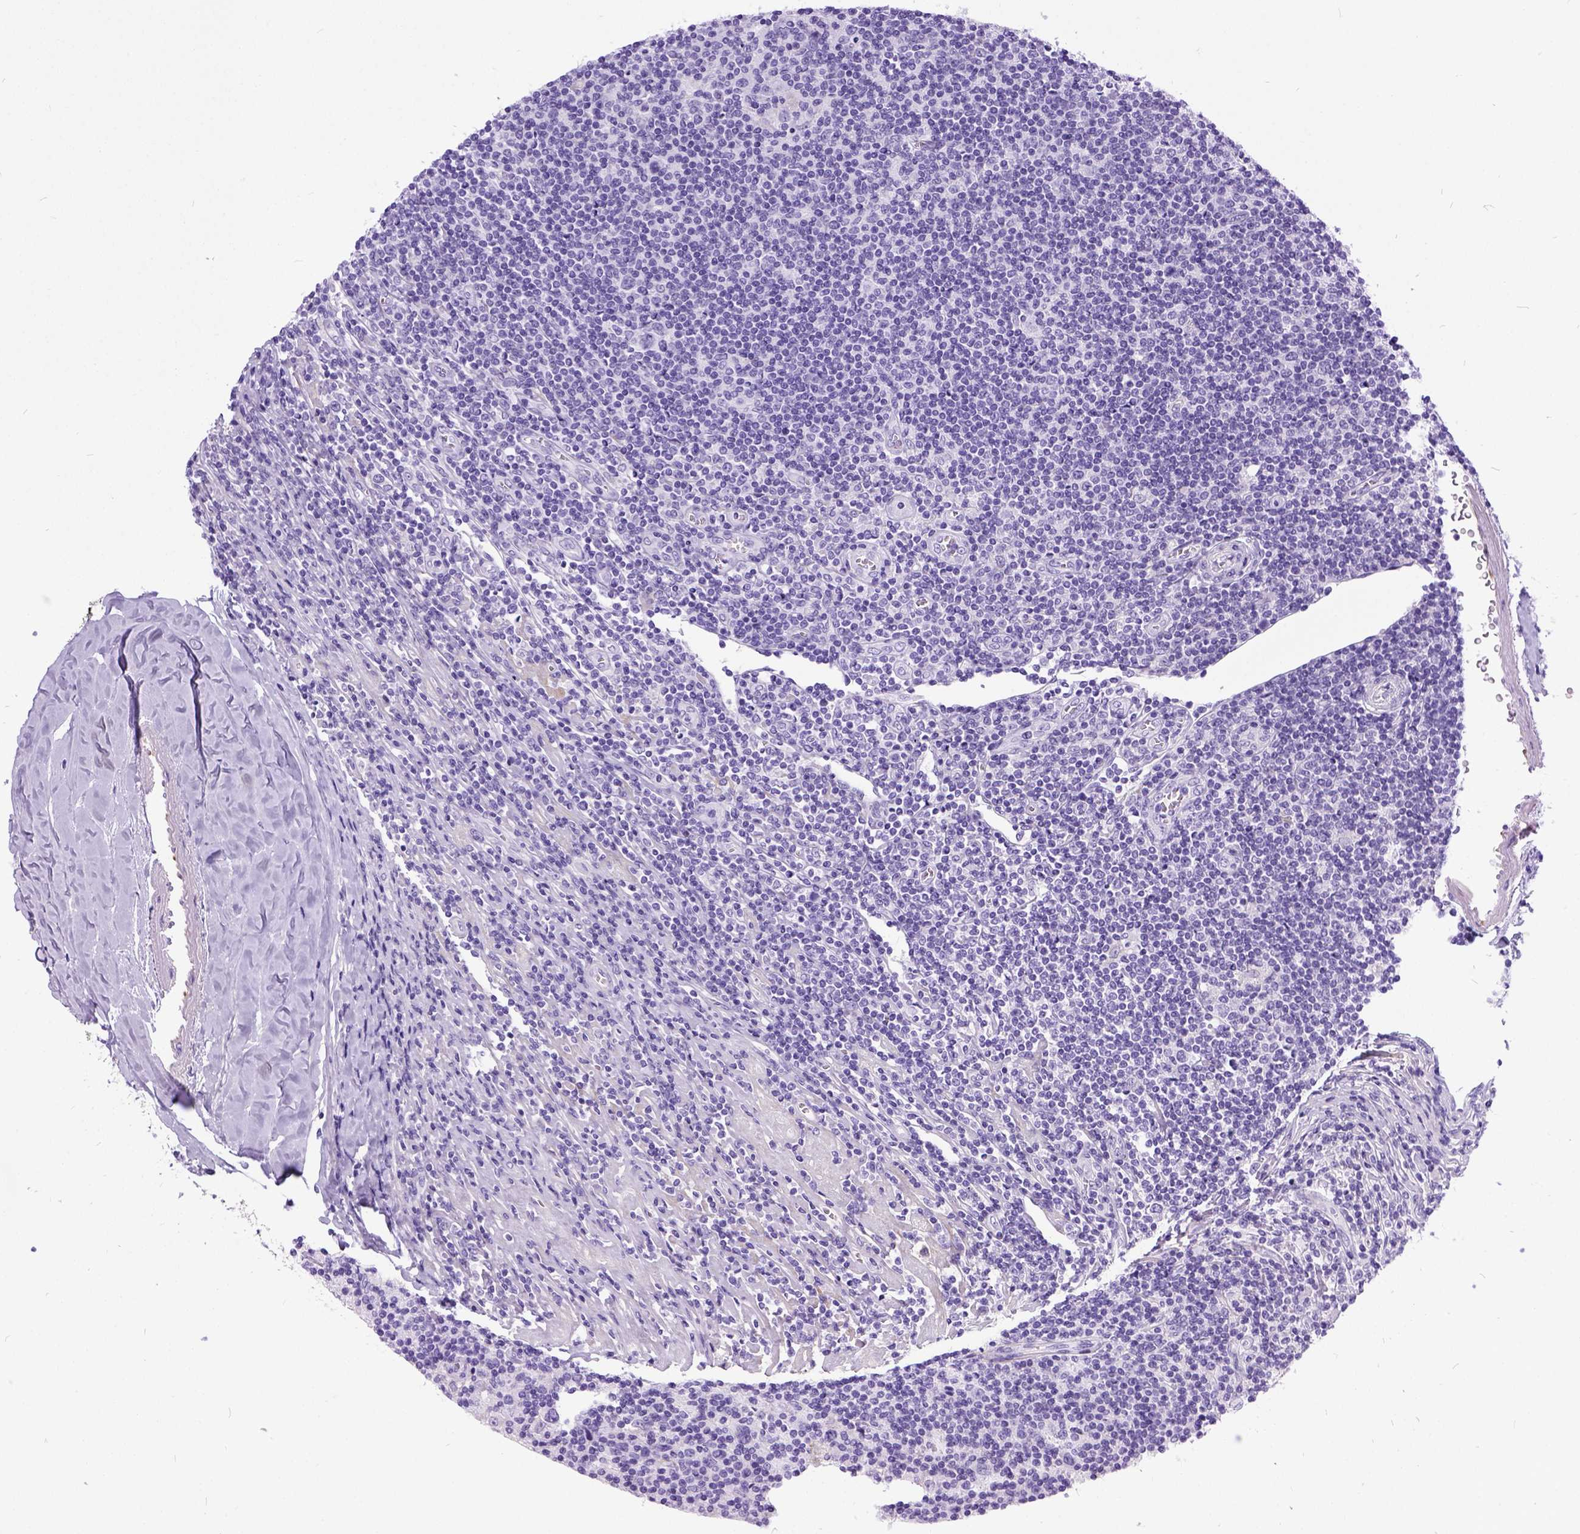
{"staining": {"intensity": "negative", "quantity": "none", "location": "none"}, "tissue": "lymphoma", "cell_type": "Tumor cells", "image_type": "cancer", "snomed": [{"axis": "morphology", "description": "Hodgkin's disease, NOS"}, {"axis": "topography", "description": "Lymph node"}], "caption": "Immunohistochemistry (IHC) histopathology image of lymphoma stained for a protein (brown), which demonstrates no expression in tumor cells.", "gene": "IGF2", "patient": {"sex": "male", "age": 40}}